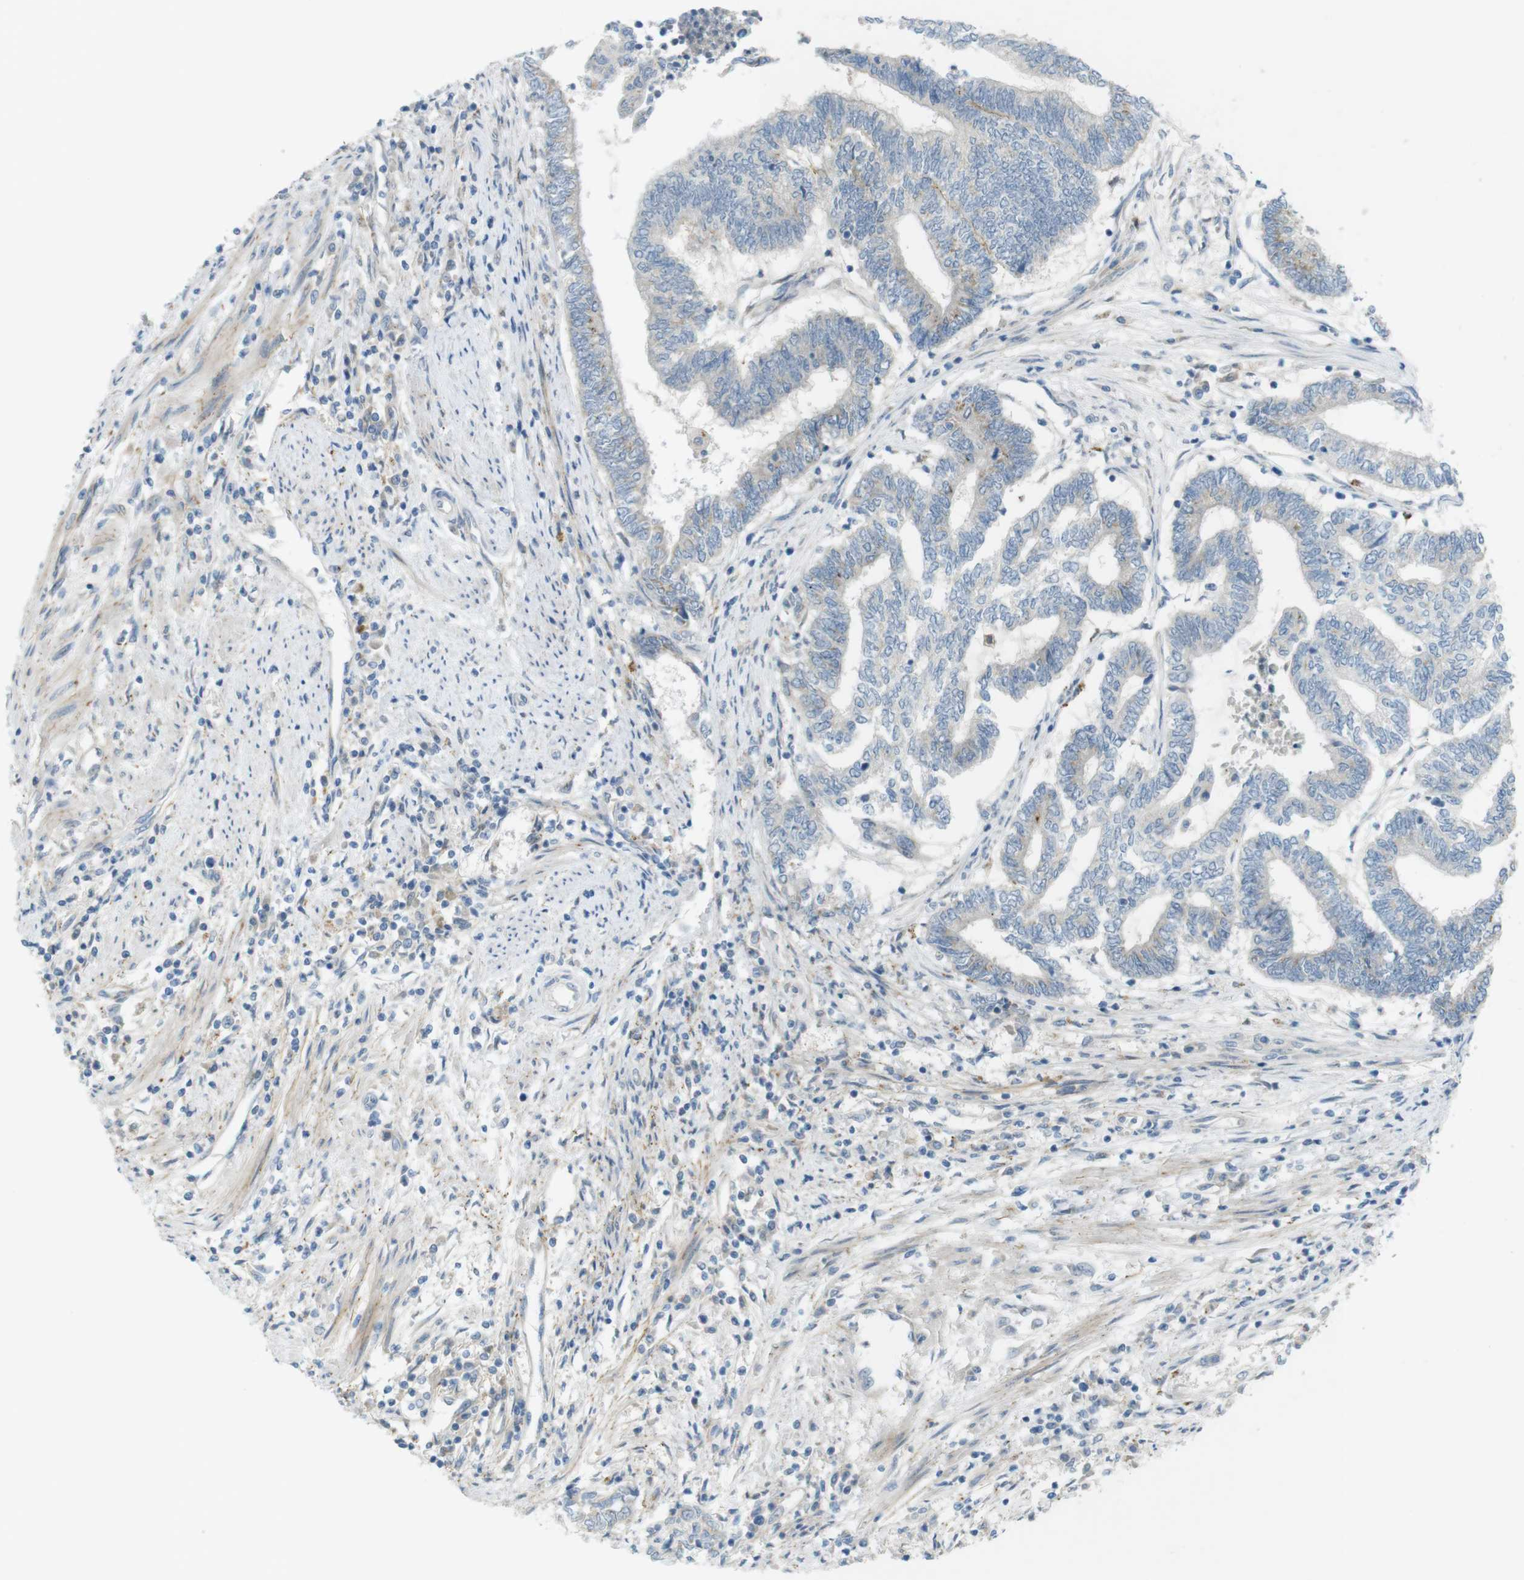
{"staining": {"intensity": "moderate", "quantity": "<25%", "location": "cytoplasmic/membranous"}, "tissue": "endometrial cancer", "cell_type": "Tumor cells", "image_type": "cancer", "snomed": [{"axis": "morphology", "description": "Adenocarcinoma, NOS"}, {"axis": "topography", "description": "Uterus"}, {"axis": "topography", "description": "Endometrium"}], "caption": "Protein staining shows moderate cytoplasmic/membranous expression in about <25% of tumor cells in endometrial adenocarcinoma.", "gene": "UGT8", "patient": {"sex": "female", "age": 70}}